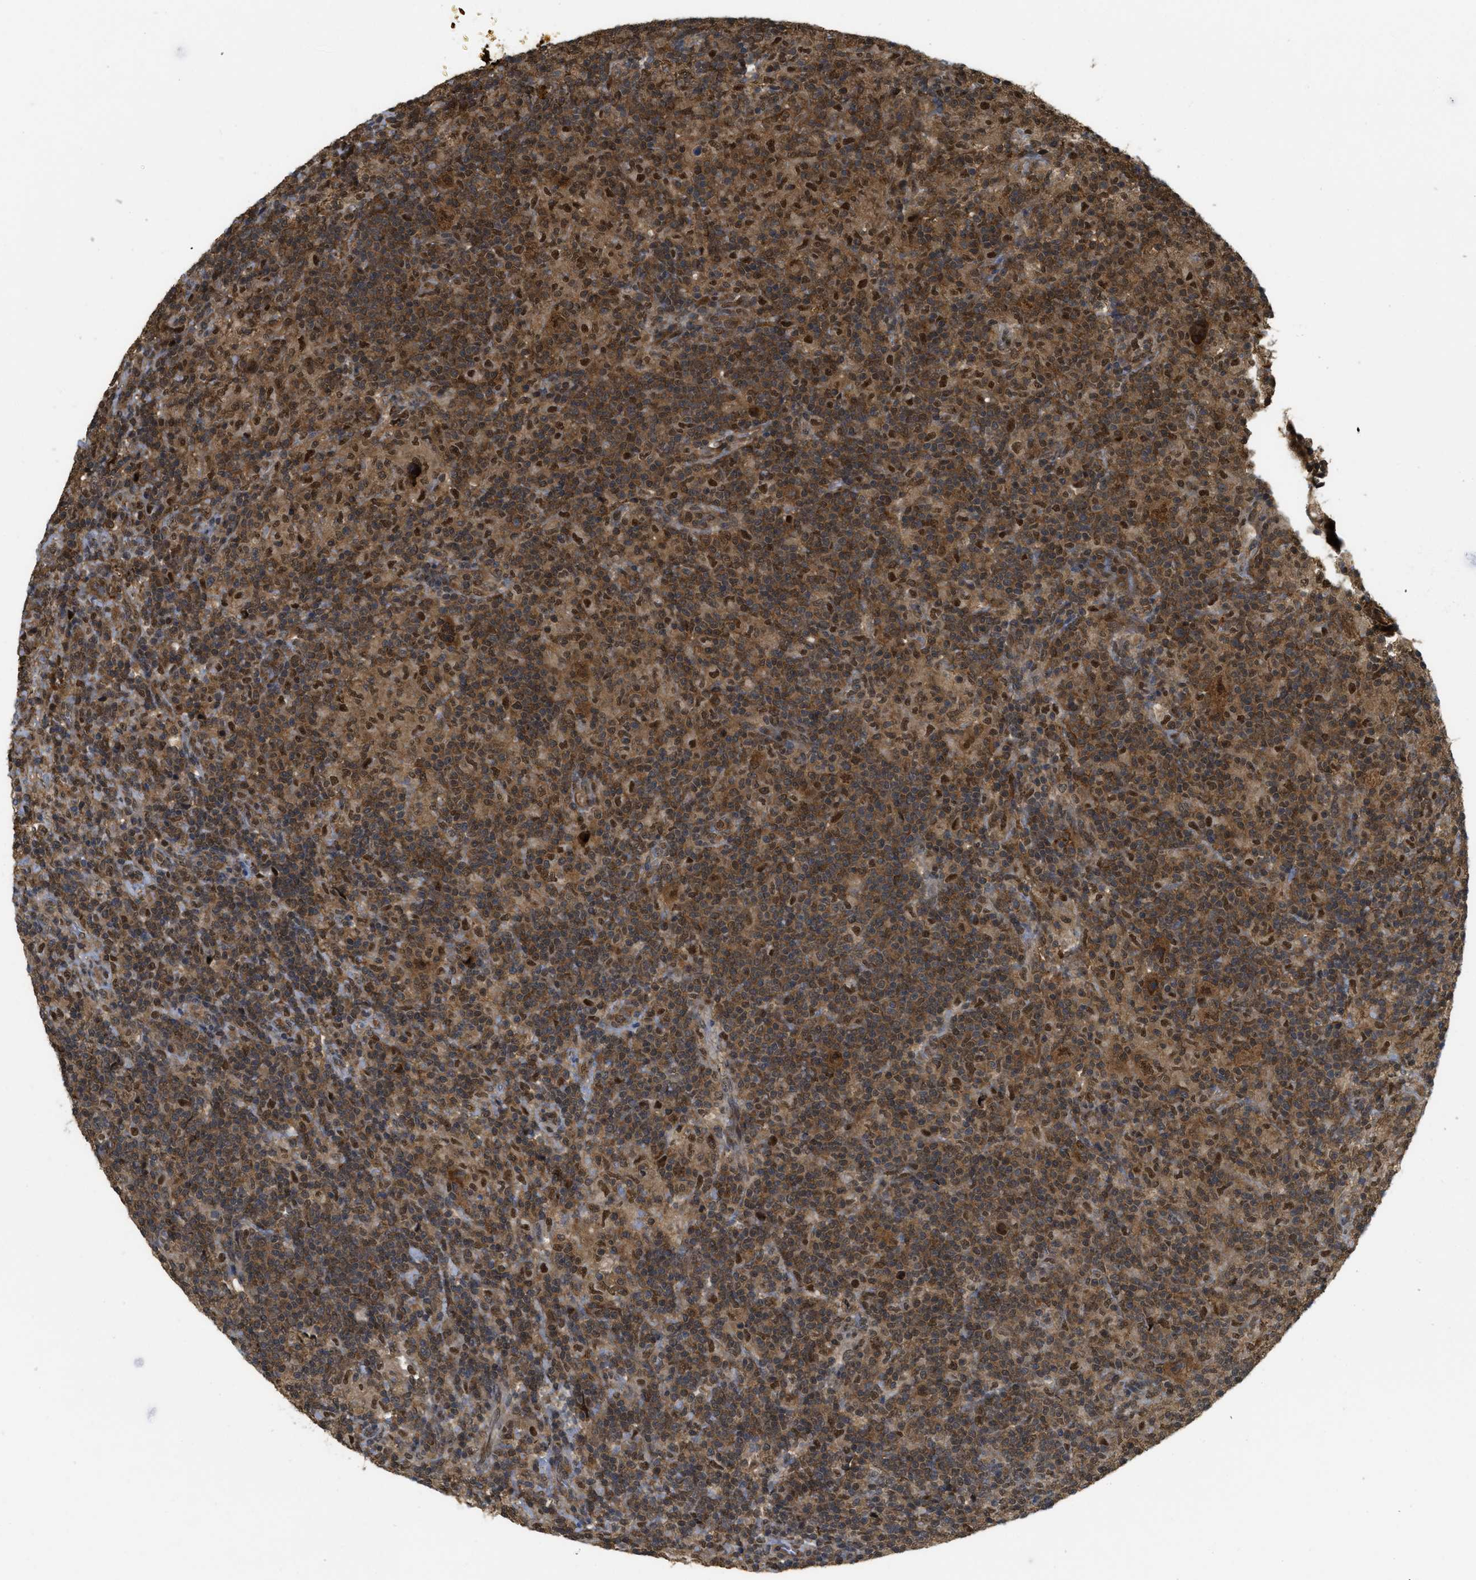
{"staining": {"intensity": "moderate", "quantity": ">75%", "location": "cytoplasmic/membranous"}, "tissue": "lymphoma", "cell_type": "Tumor cells", "image_type": "cancer", "snomed": [{"axis": "morphology", "description": "Hodgkin's disease, NOS"}, {"axis": "topography", "description": "Lymph node"}], "caption": "Hodgkin's disease stained with immunohistochemistry exhibits moderate cytoplasmic/membranous expression in about >75% of tumor cells.", "gene": "PSMC5", "patient": {"sex": "male", "age": 70}}